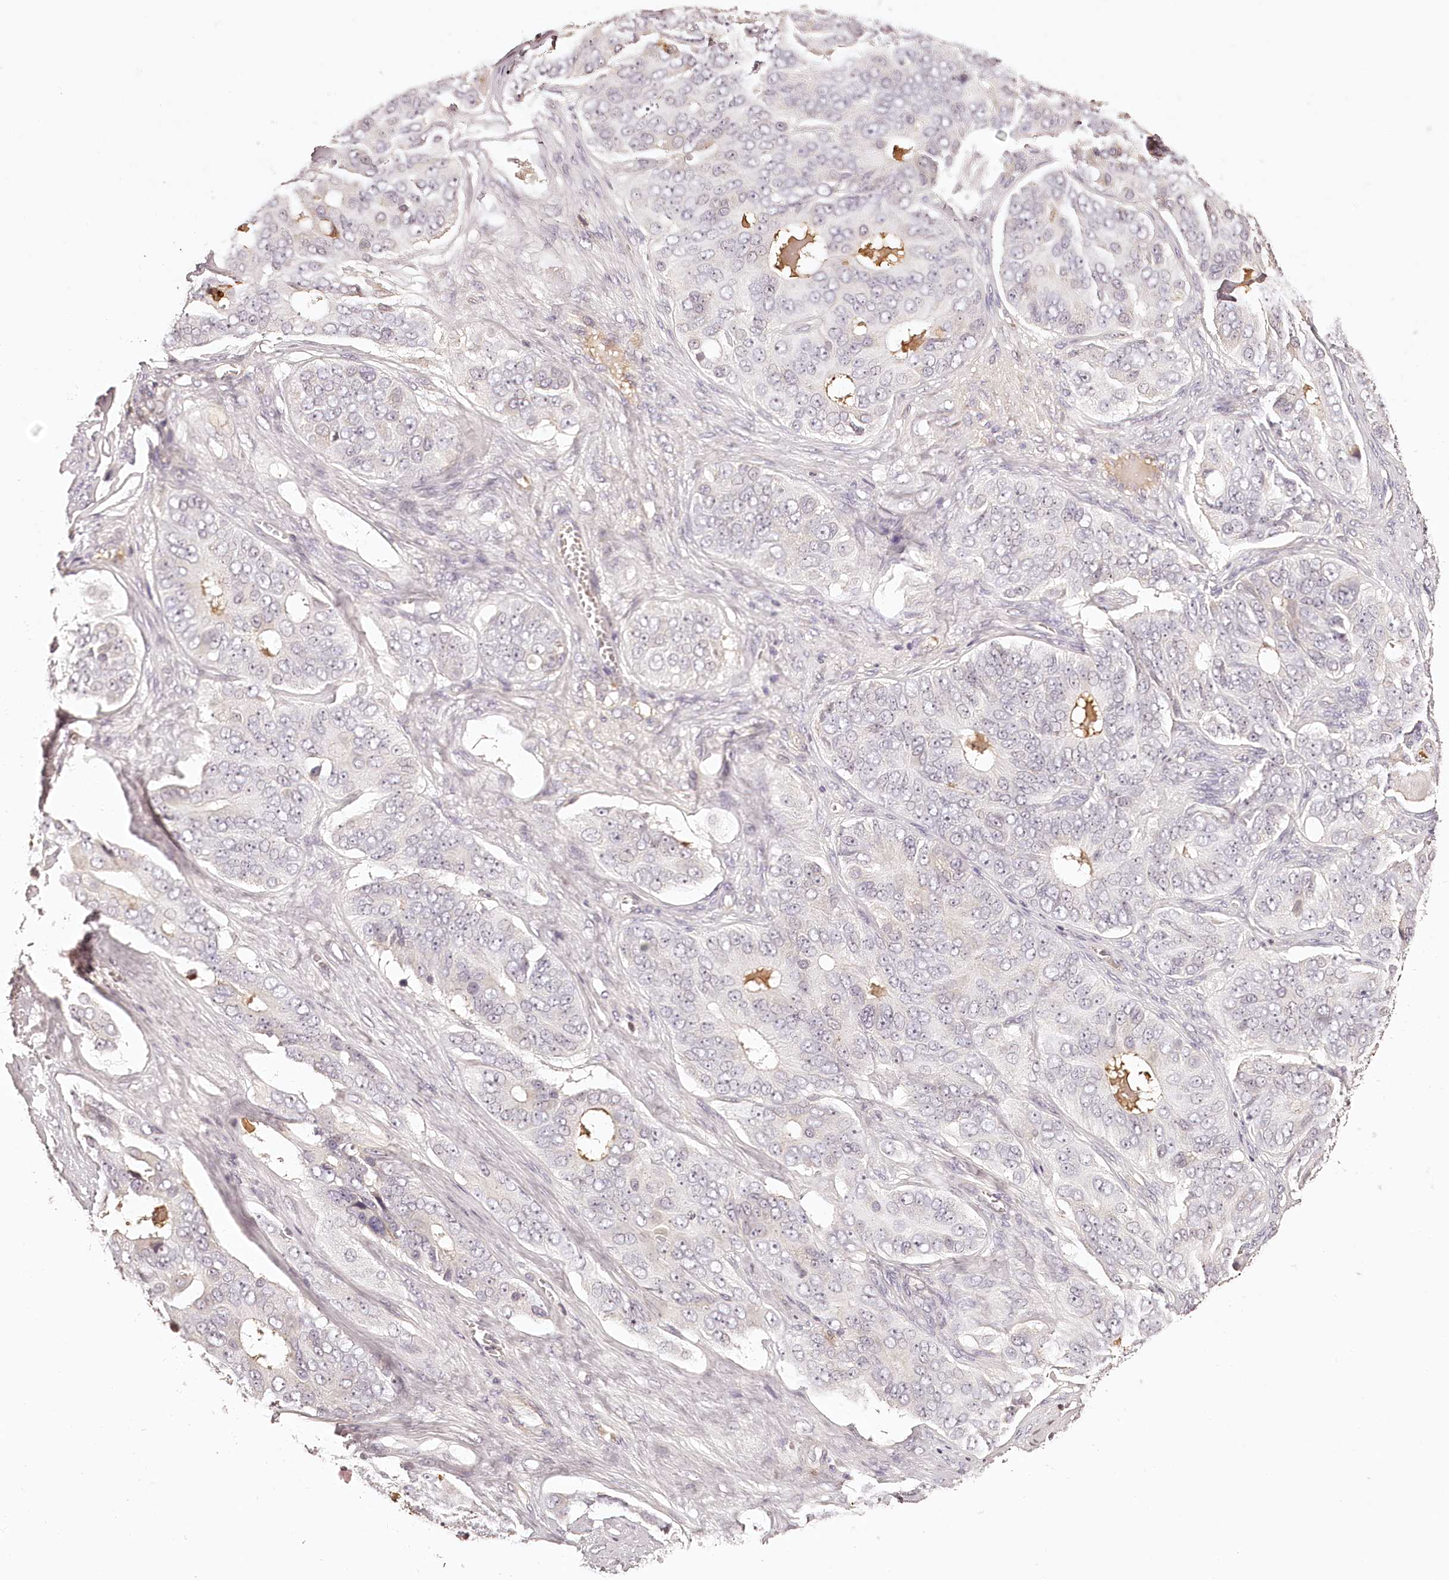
{"staining": {"intensity": "negative", "quantity": "none", "location": "none"}, "tissue": "ovarian cancer", "cell_type": "Tumor cells", "image_type": "cancer", "snomed": [{"axis": "morphology", "description": "Carcinoma, endometroid"}, {"axis": "topography", "description": "Ovary"}], "caption": "Tumor cells are negative for brown protein staining in ovarian cancer (endometroid carcinoma). (IHC, brightfield microscopy, high magnification).", "gene": "SYNGR1", "patient": {"sex": "female", "age": 51}}